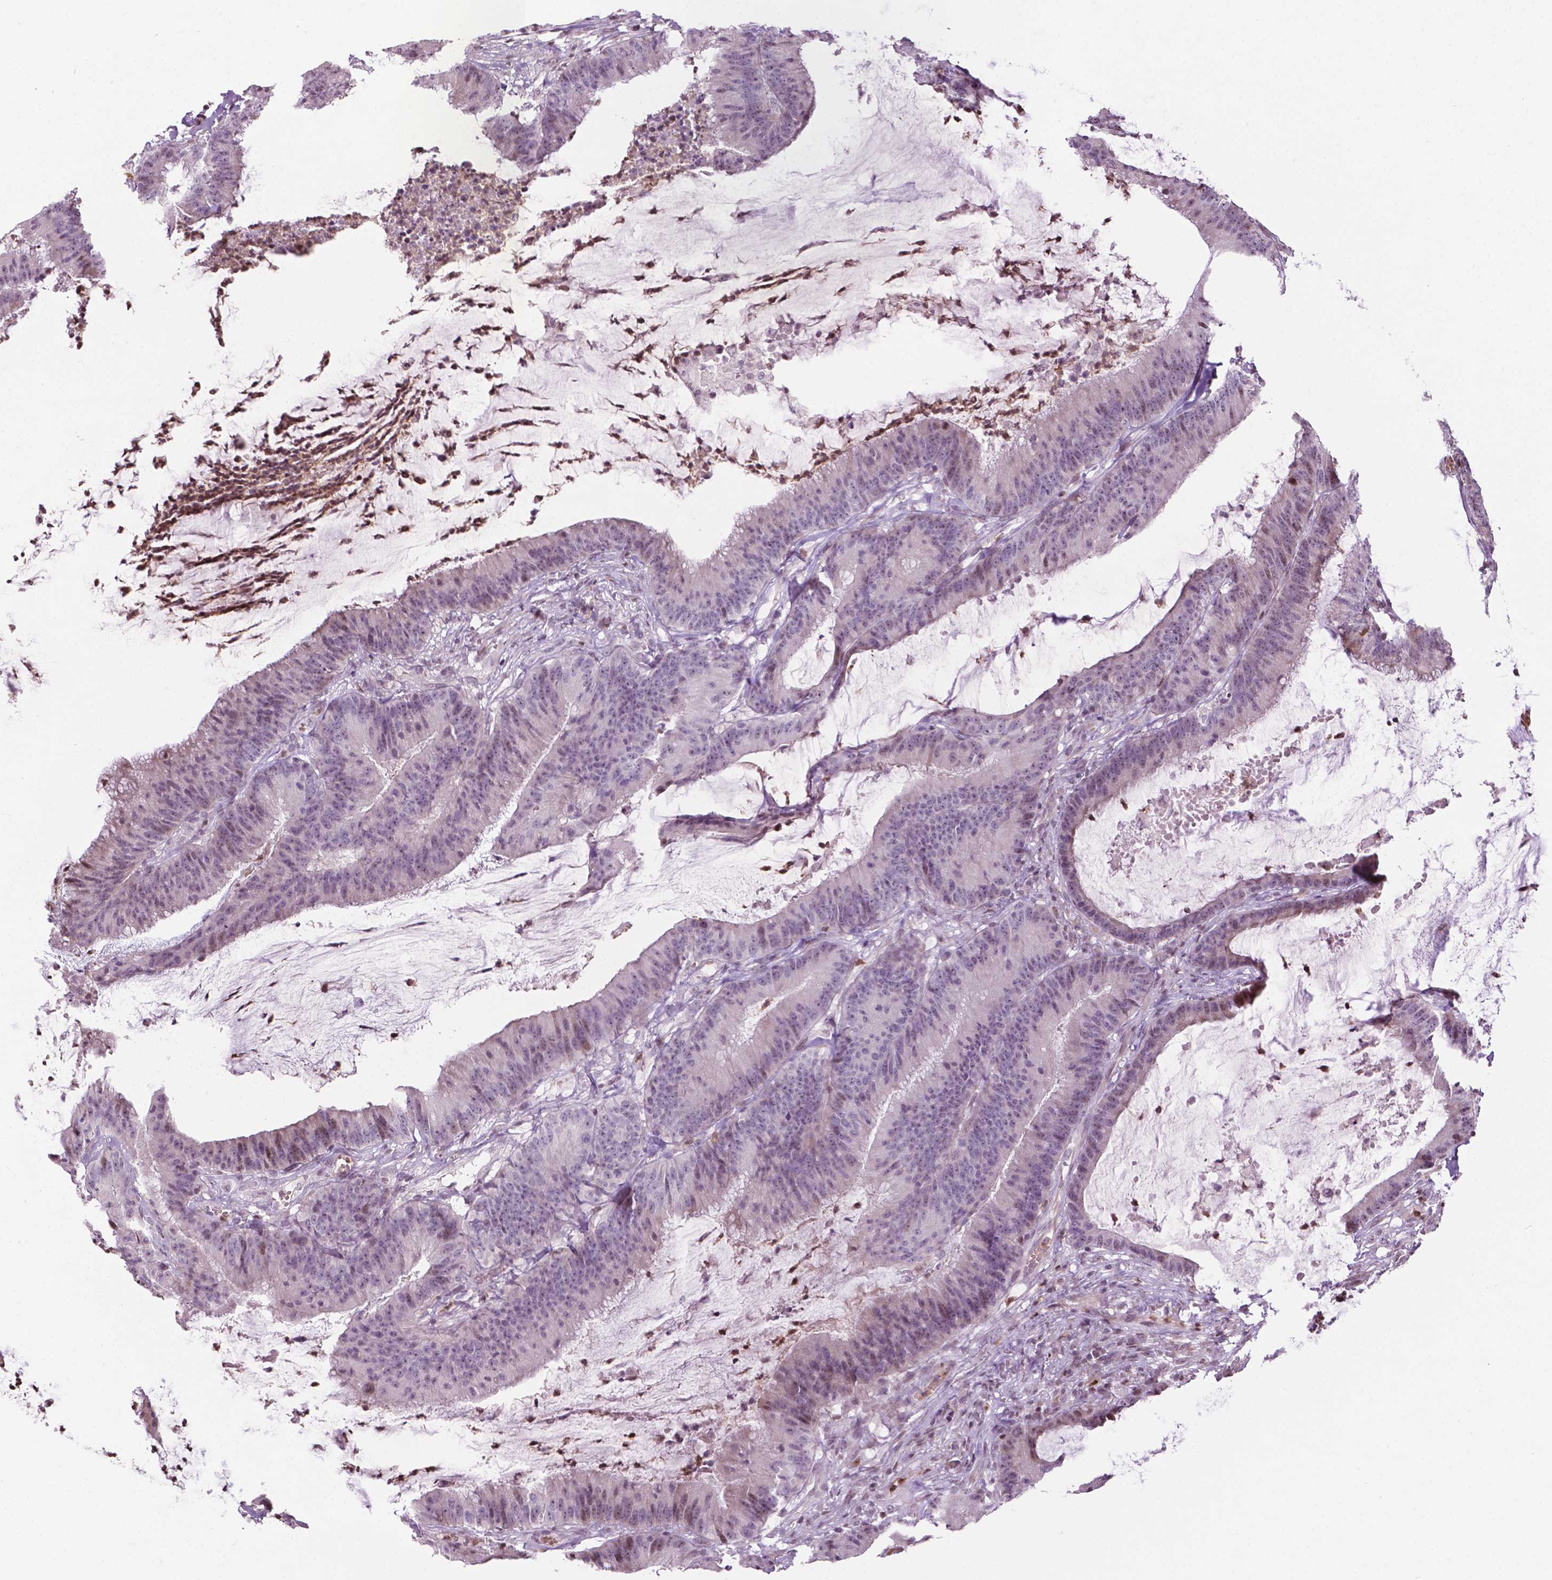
{"staining": {"intensity": "negative", "quantity": "none", "location": "none"}, "tissue": "colorectal cancer", "cell_type": "Tumor cells", "image_type": "cancer", "snomed": [{"axis": "morphology", "description": "Adenocarcinoma, NOS"}, {"axis": "topography", "description": "Colon"}], "caption": "Tumor cells show no significant protein expression in colorectal cancer.", "gene": "PTPN18", "patient": {"sex": "female", "age": 78}}